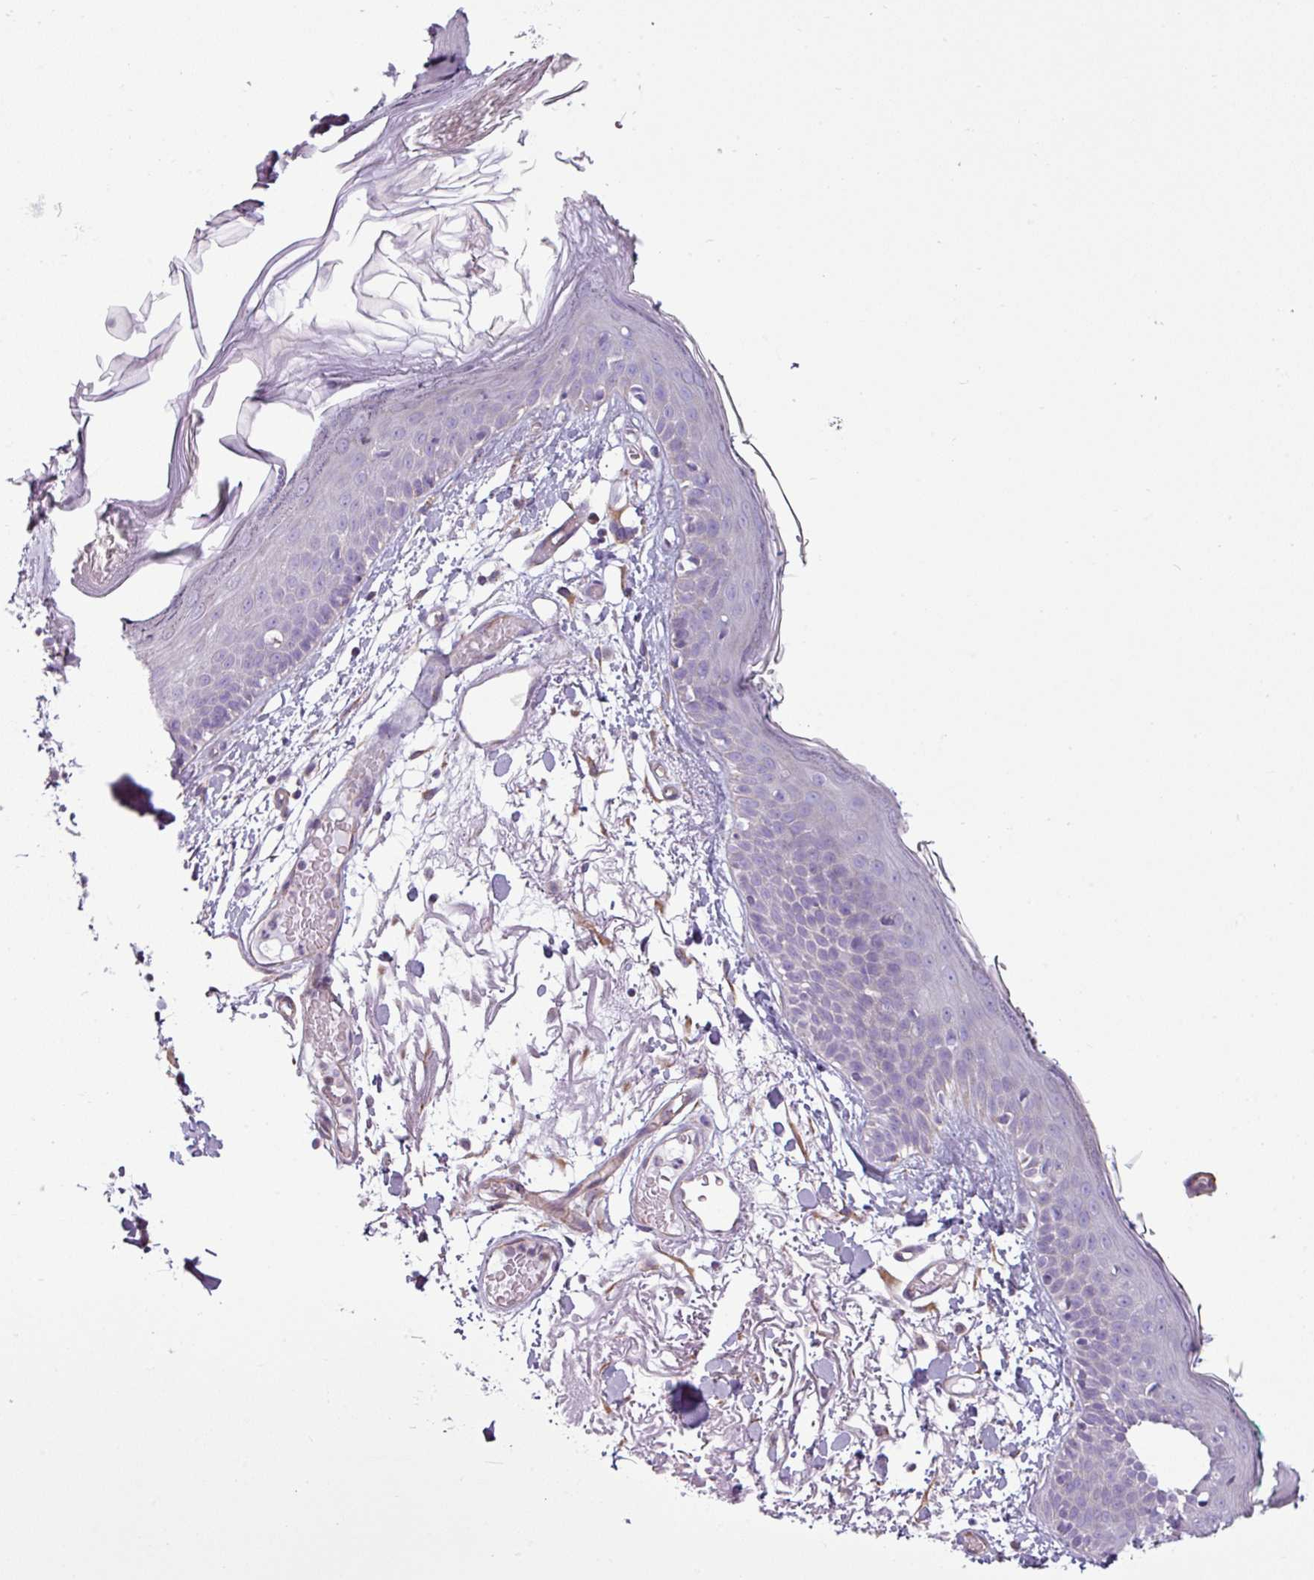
{"staining": {"intensity": "moderate", "quantity": "<25%", "location": "cytoplasmic/membranous"}, "tissue": "skin", "cell_type": "Fibroblasts", "image_type": "normal", "snomed": [{"axis": "morphology", "description": "Normal tissue, NOS"}, {"axis": "topography", "description": "Skin"}], "caption": "IHC of benign skin demonstrates low levels of moderate cytoplasmic/membranous positivity in approximately <25% of fibroblasts. The staining was performed using DAB to visualize the protein expression in brown, while the nuclei were stained in blue with hematoxylin (Magnification: 20x).", "gene": "BTN2A2", "patient": {"sex": "male", "age": 79}}